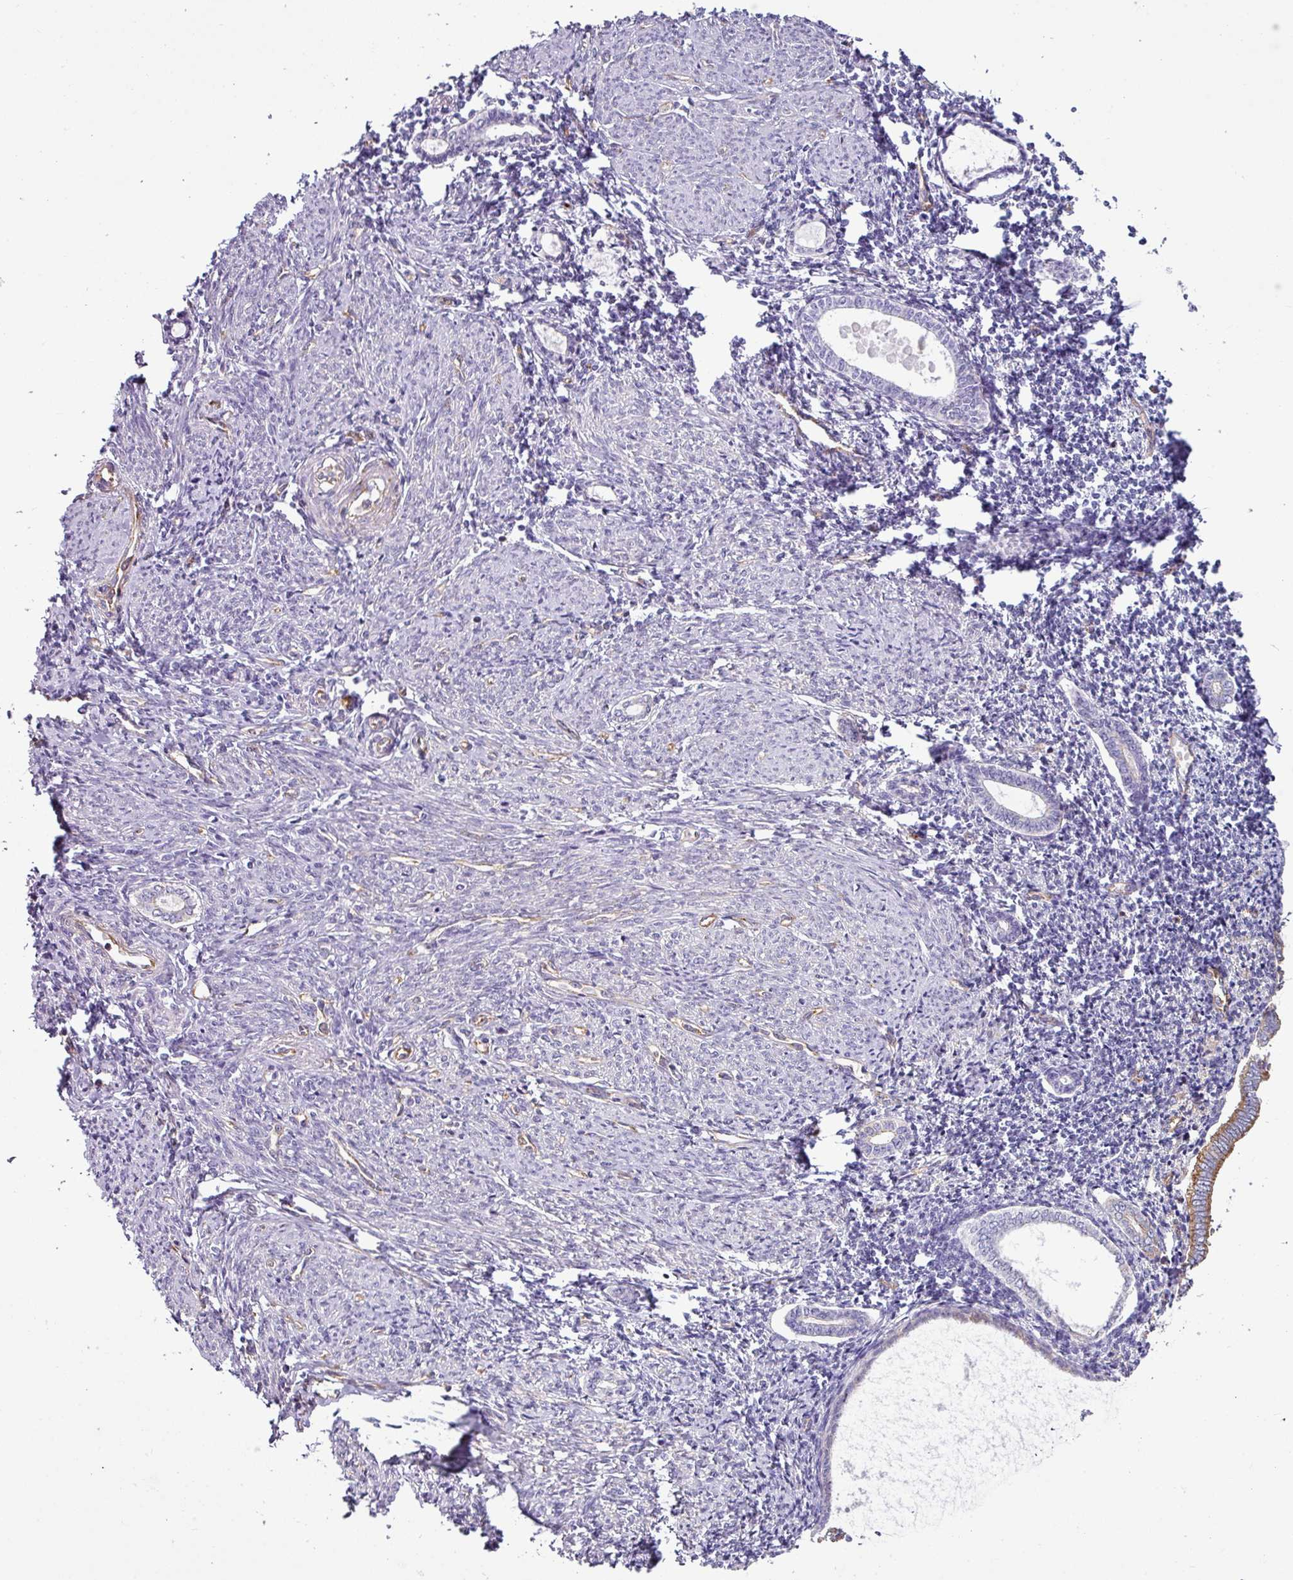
{"staining": {"intensity": "weak", "quantity": "25%-75%", "location": "cytoplasmic/membranous"}, "tissue": "endometrium", "cell_type": "Cells in endometrial stroma", "image_type": "normal", "snomed": [{"axis": "morphology", "description": "Normal tissue, NOS"}, {"axis": "topography", "description": "Endometrium"}], "caption": "Immunohistochemistry (IHC) staining of unremarkable endometrium, which exhibits low levels of weak cytoplasmic/membranous expression in approximately 25%-75% of cells in endometrial stroma indicating weak cytoplasmic/membranous protein staining. The staining was performed using DAB (brown) for protein detection and nuclei were counterstained in hematoxylin (blue).", "gene": "XNDC1N", "patient": {"sex": "female", "age": 63}}